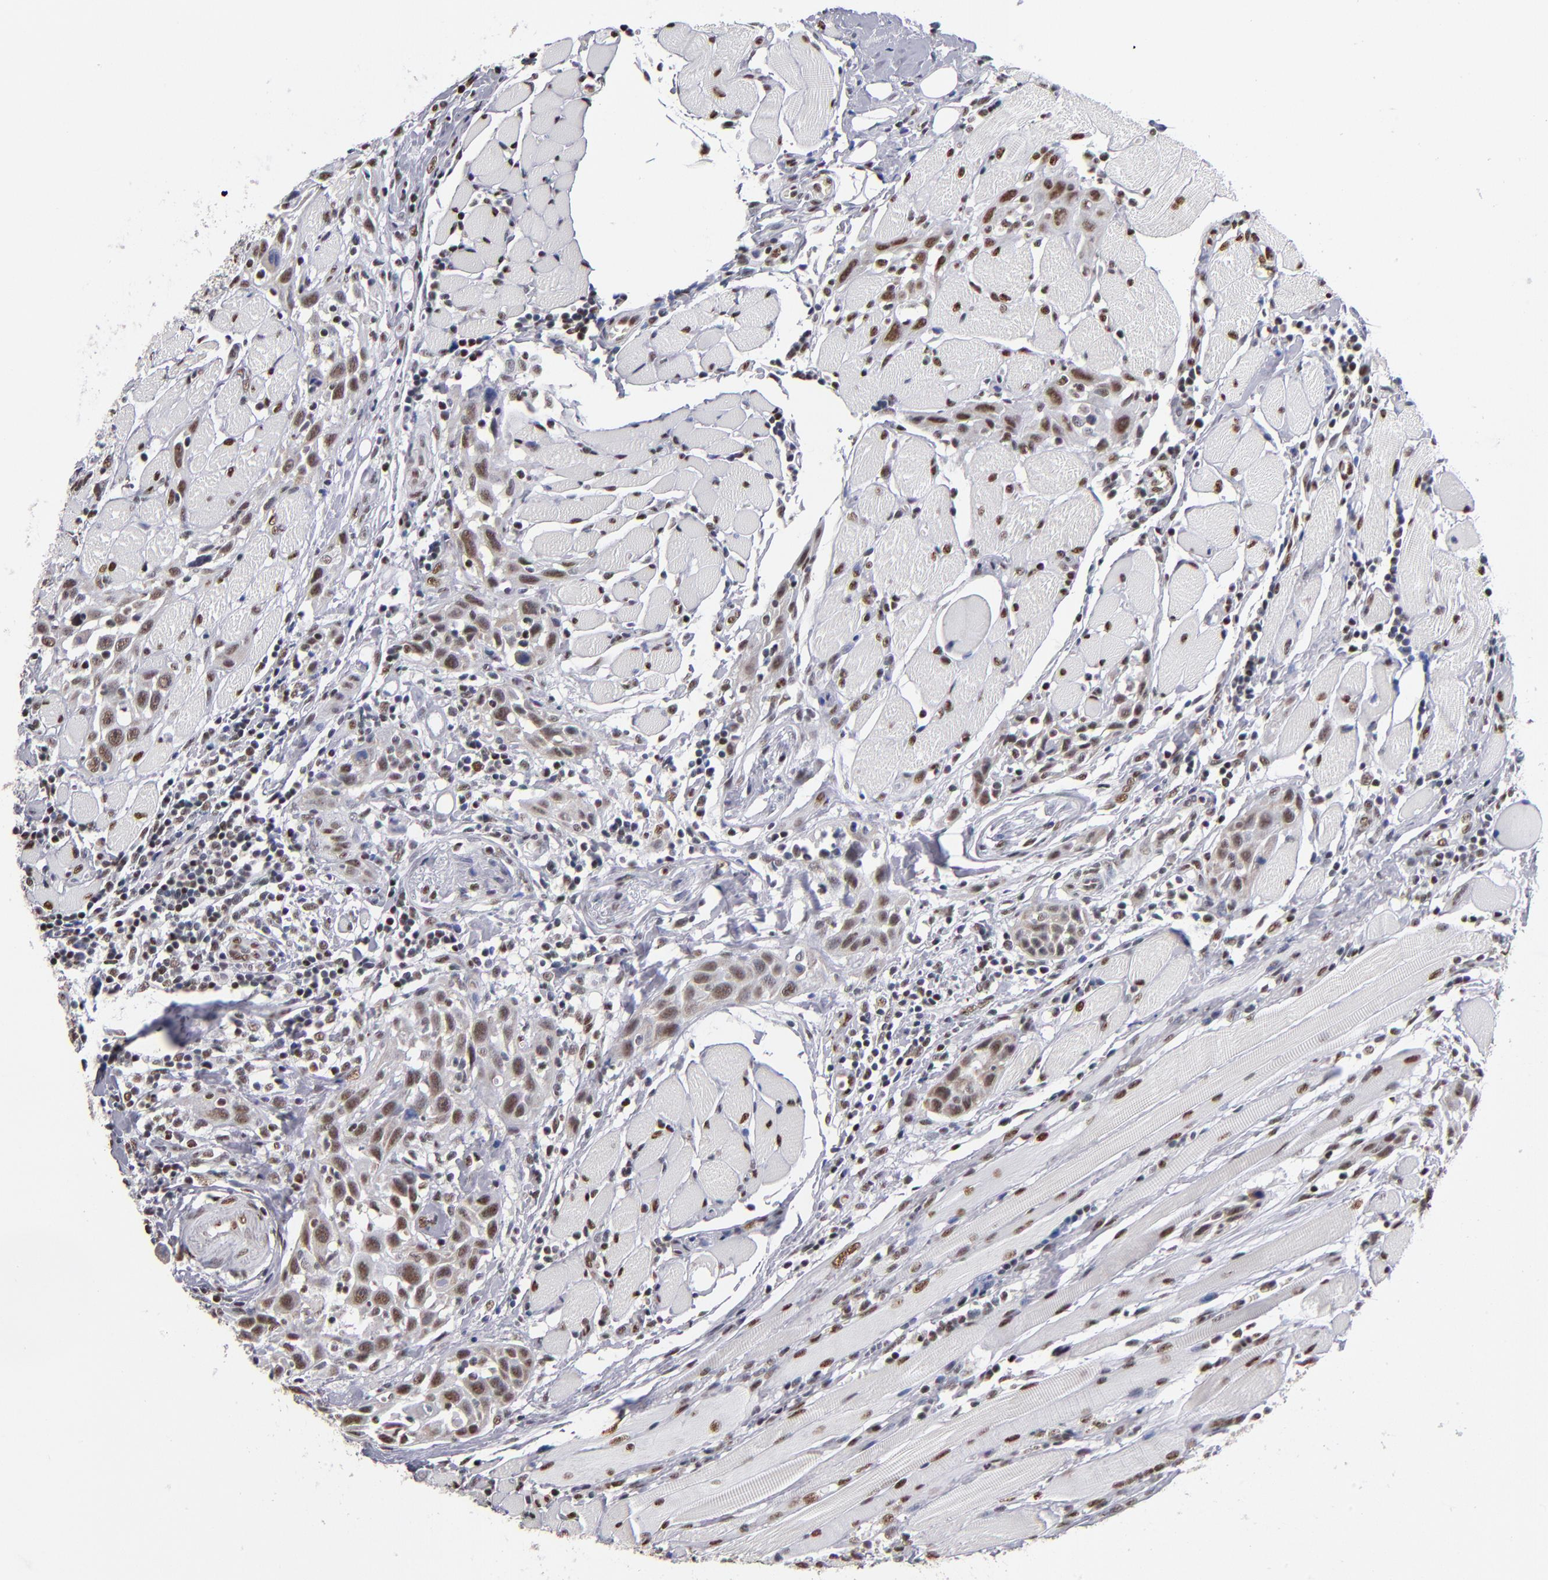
{"staining": {"intensity": "strong", "quantity": "25%-75%", "location": "nuclear"}, "tissue": "head and neck cancer", "cell_type": "Tumor cells", "image_type": "cancer", "snomed": [{"axis": "morphology", "description": "Squamous cell carcinoma, NOS"}, {"axis": "topography", "description": "Oral tissue"}, {"axis": "topography", "description": "Head-Neck"}], "caption": "This image exhibits head and neck cancer (squamous cell carcinoma) stained with immunohistochemistry (IHC) to label a protein in brown. The nuclear of tumor cells show strong positivity for the protein. Nuclei are counter-stained blue.", "gene": "MN1", "patient": {"sex": "female", "age": 50}}